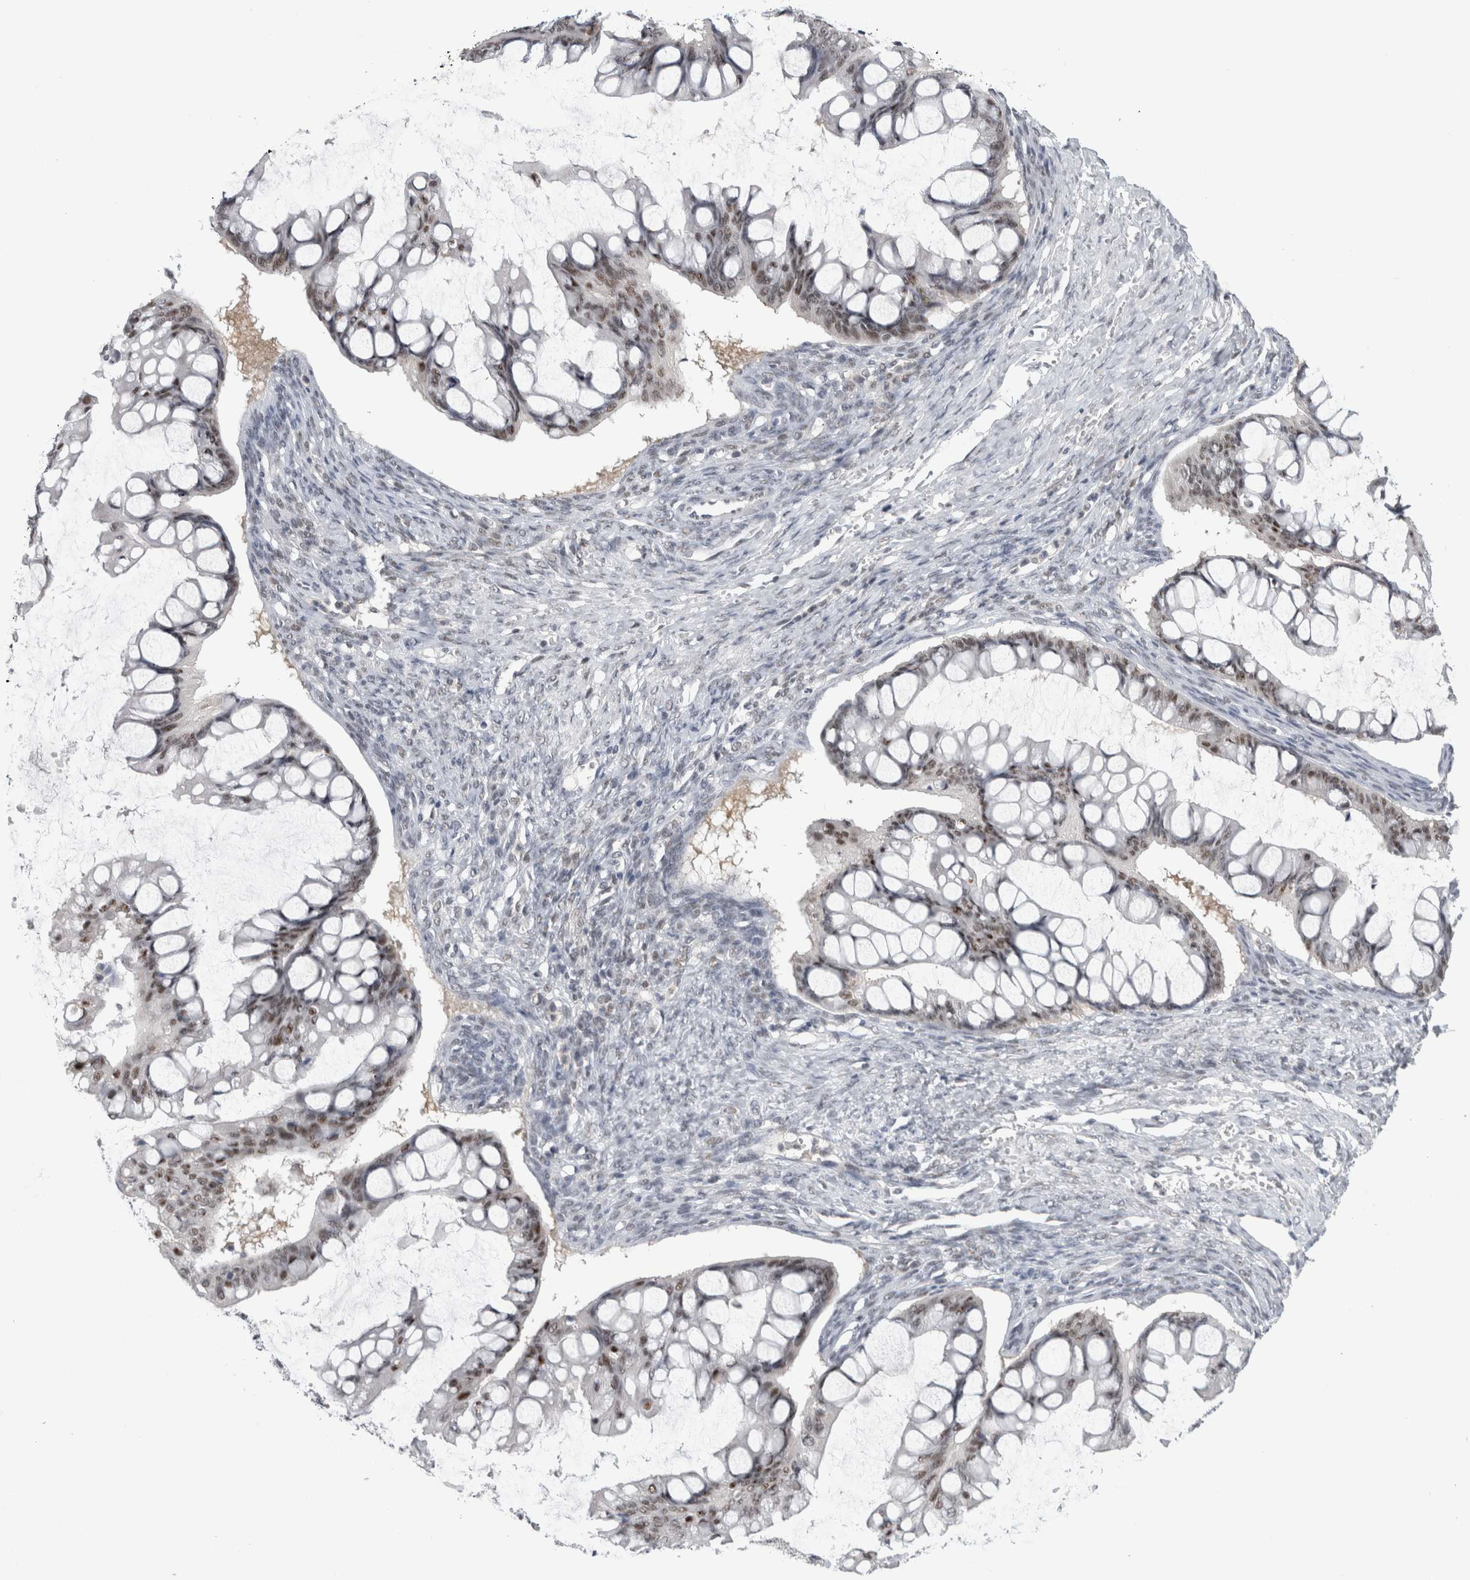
{"staining": {"intensity": "moderate", "quantity": ">75%", "location": "nuclear"}, "tissue": "ovarian cancer", "cell_type": "Tumor cells", "image_type": "cancer", "snomed": [{"axis": "morphology", "description": "Cystadenocarcinoma, mucinous, NOS"}, {"axis": "topography", "description": "Ovary"}], "caption": "Mucinous cystadenocarcinoma (ovarian) tissue displays moderate nuclear staining in approximately >75% of tumor cells", "gene": "PSMB2", "patient": {"sex": "female", "age": 73}}